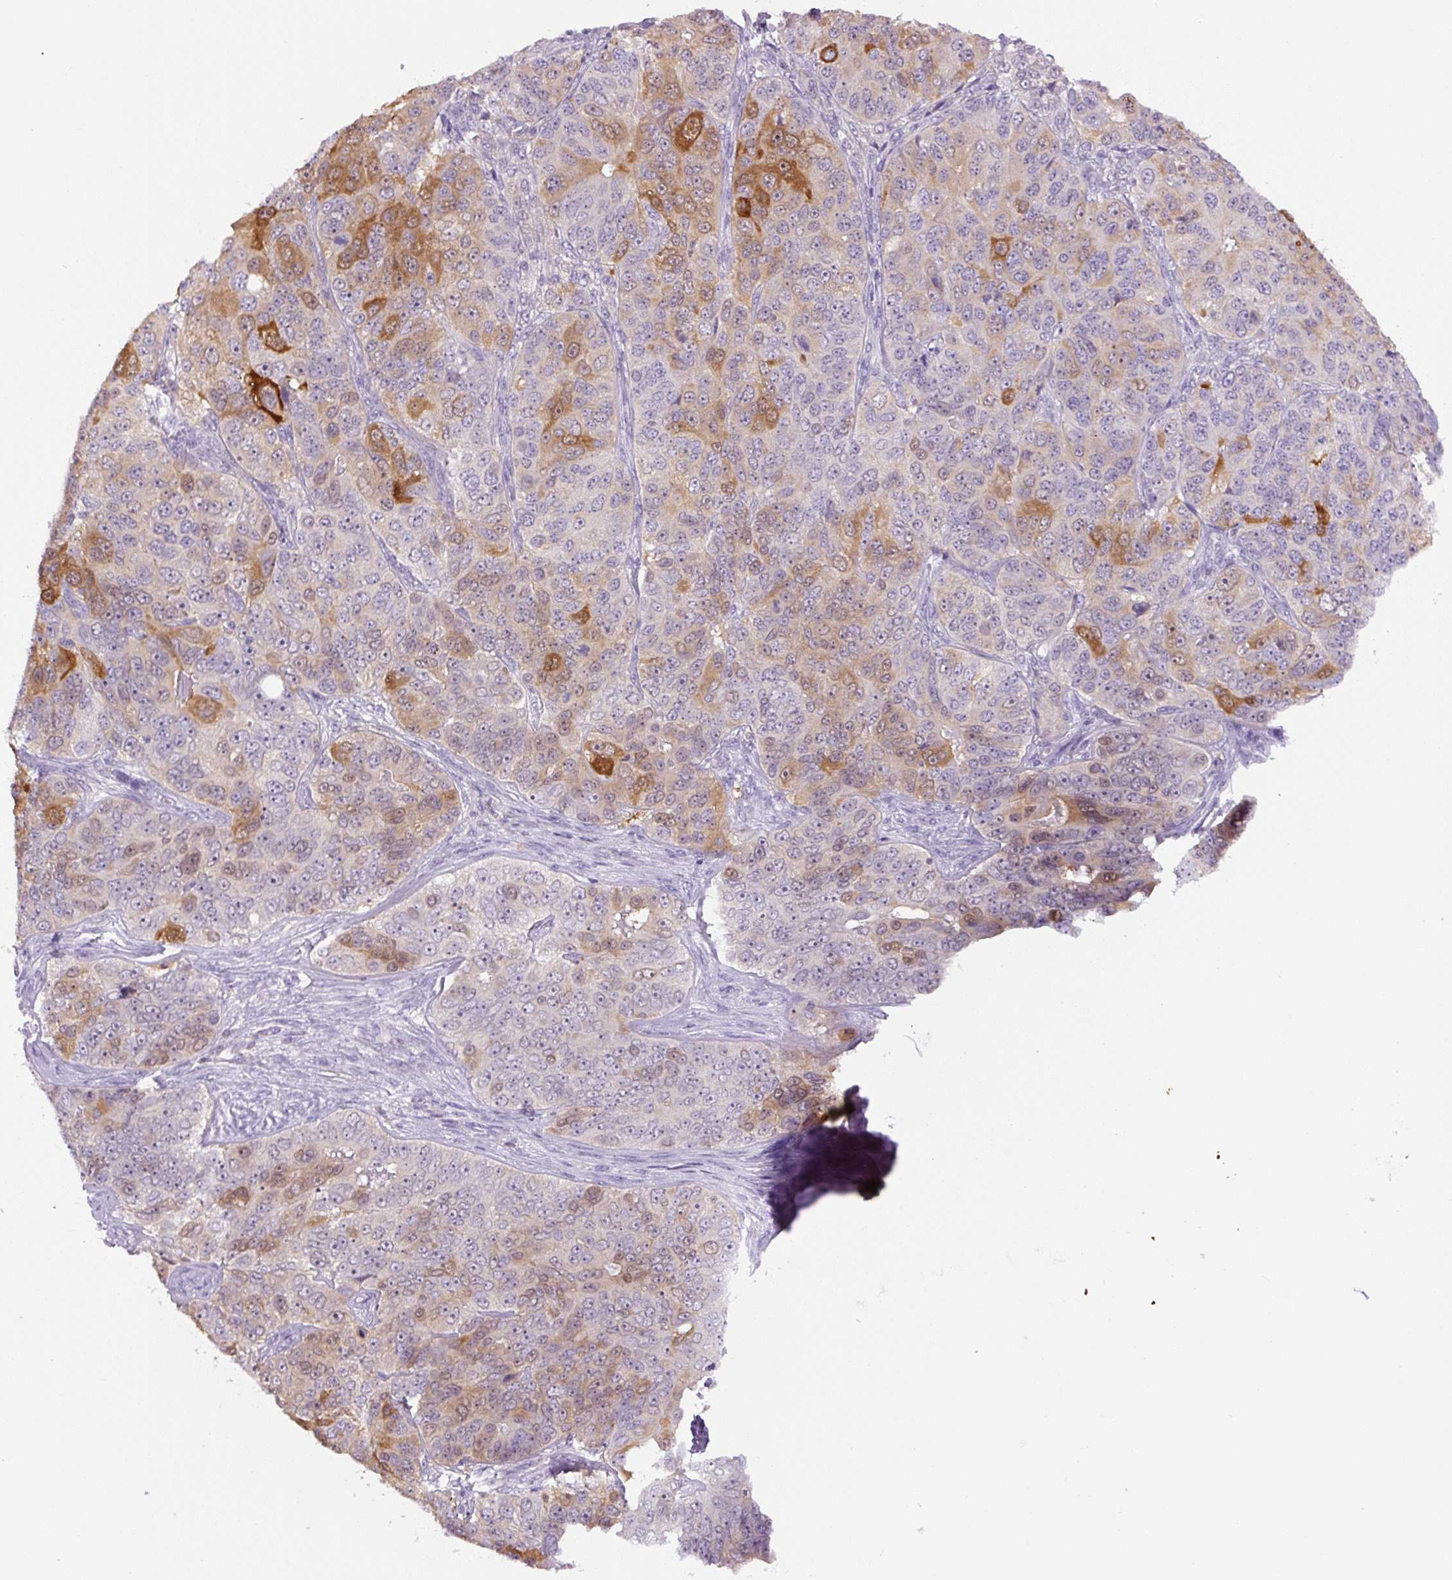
{"staining": {"intensity": "moderate", "quantity": "<25%", "location": "cytoplasmic/membranous"}, "tissue": "ovarian cancer", "cell_type": "Tumor cells", "image_type": "cancer", "snomed": [{"axis": "morphology", "description": "Carcinoma, endometroid"}, {"axis": "topography", "description": "Ovary"}], "caption": "An immunohistochemistry micrograph of neoplastic tissue is shown. Protein staining in brown labels moderate cytoplasmic/membranous positivity in ovarian endometroid carcinoma within tumor cells. (DAB IHC, brown staining for protein, blue staining for nuclei).", "gene": "SPSB2", "patient": {"sex": "female", "age": 51}}